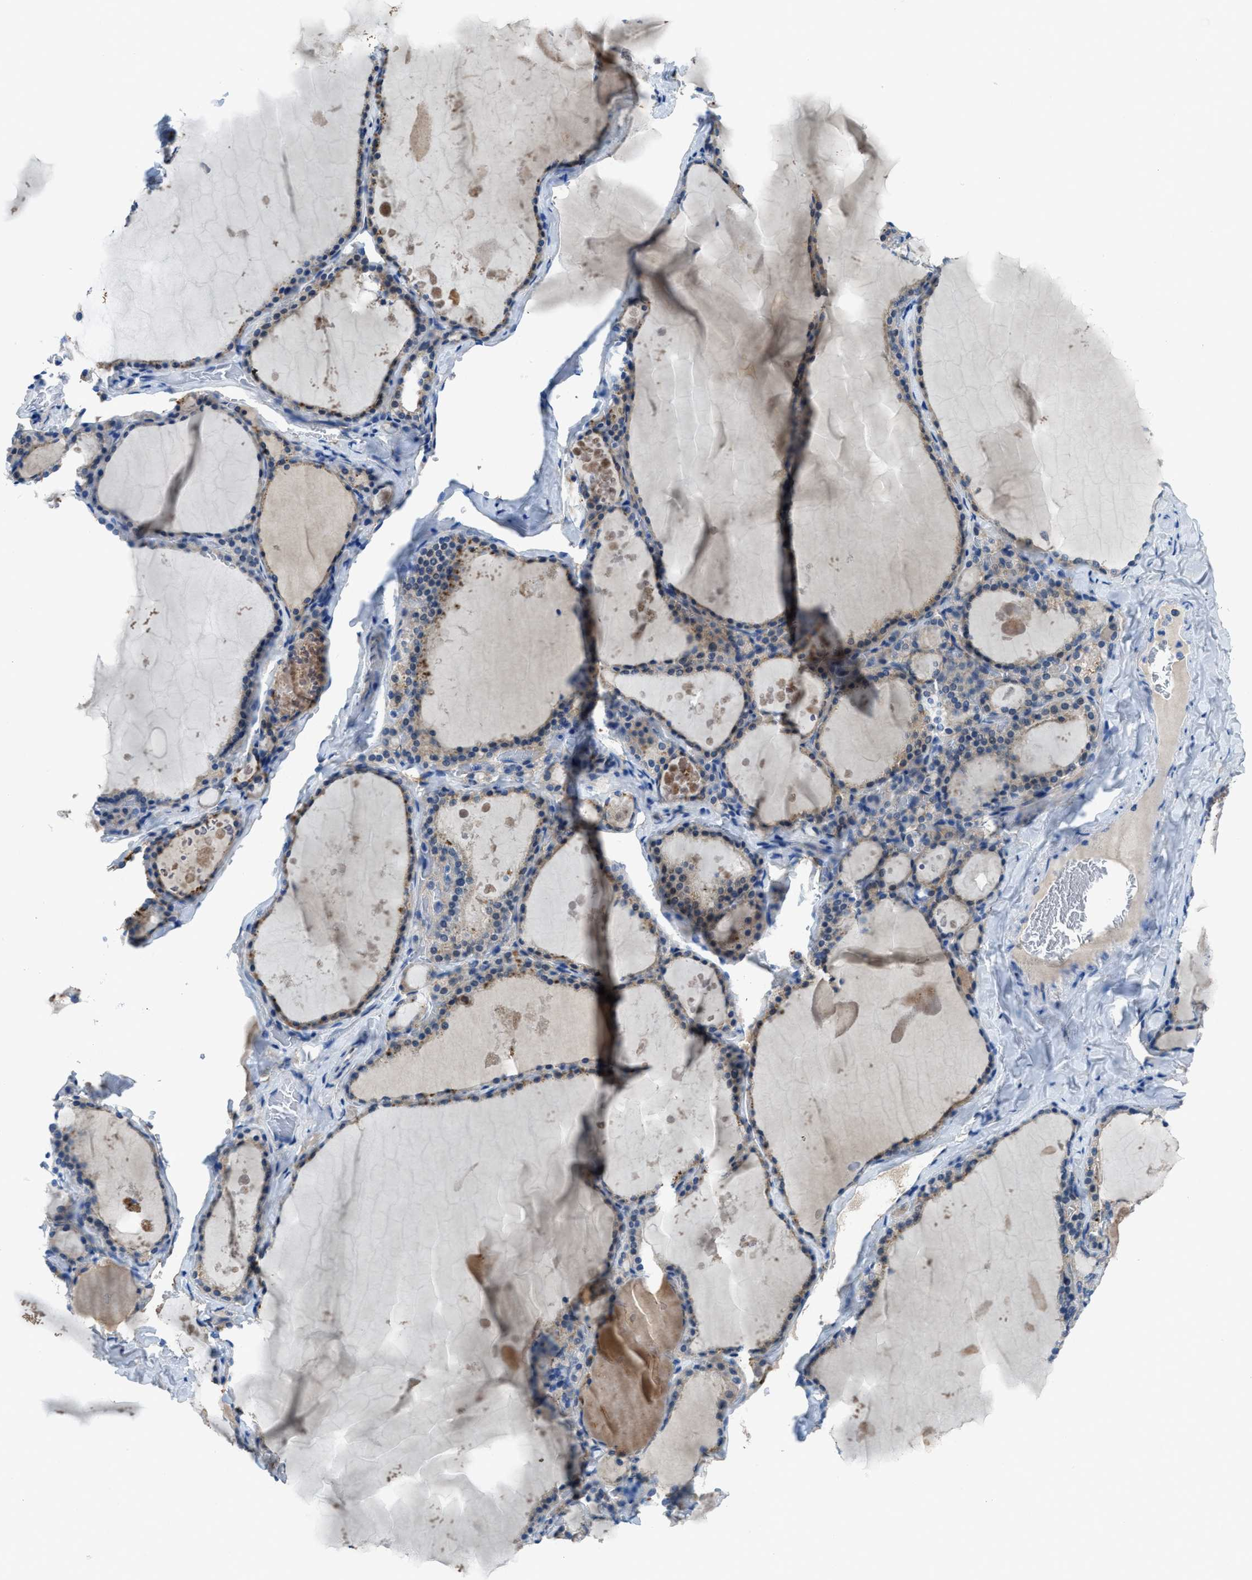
{"staining": {"intensity": "weak", "quantity": "25%-75%", "location": "cytoplasmic/membranous"}, "tissue": "thyroid gland", "cell_type": "Glandular cells", "image_type": "normal", "snomed": [{"axis": "morphology", "description": "Normal tissue, NOS"}, {"axis": "topography", "description": "Thyroid gland"}], "caption": "This is a photomicrograph of immunohistochemistry staining of benign thyroid gland, which shows weak staining in the cytoplasmic/membranous of glandular cells.", "gene": "PTGFRN", "patient": {"sex": "male", "age": 56}}